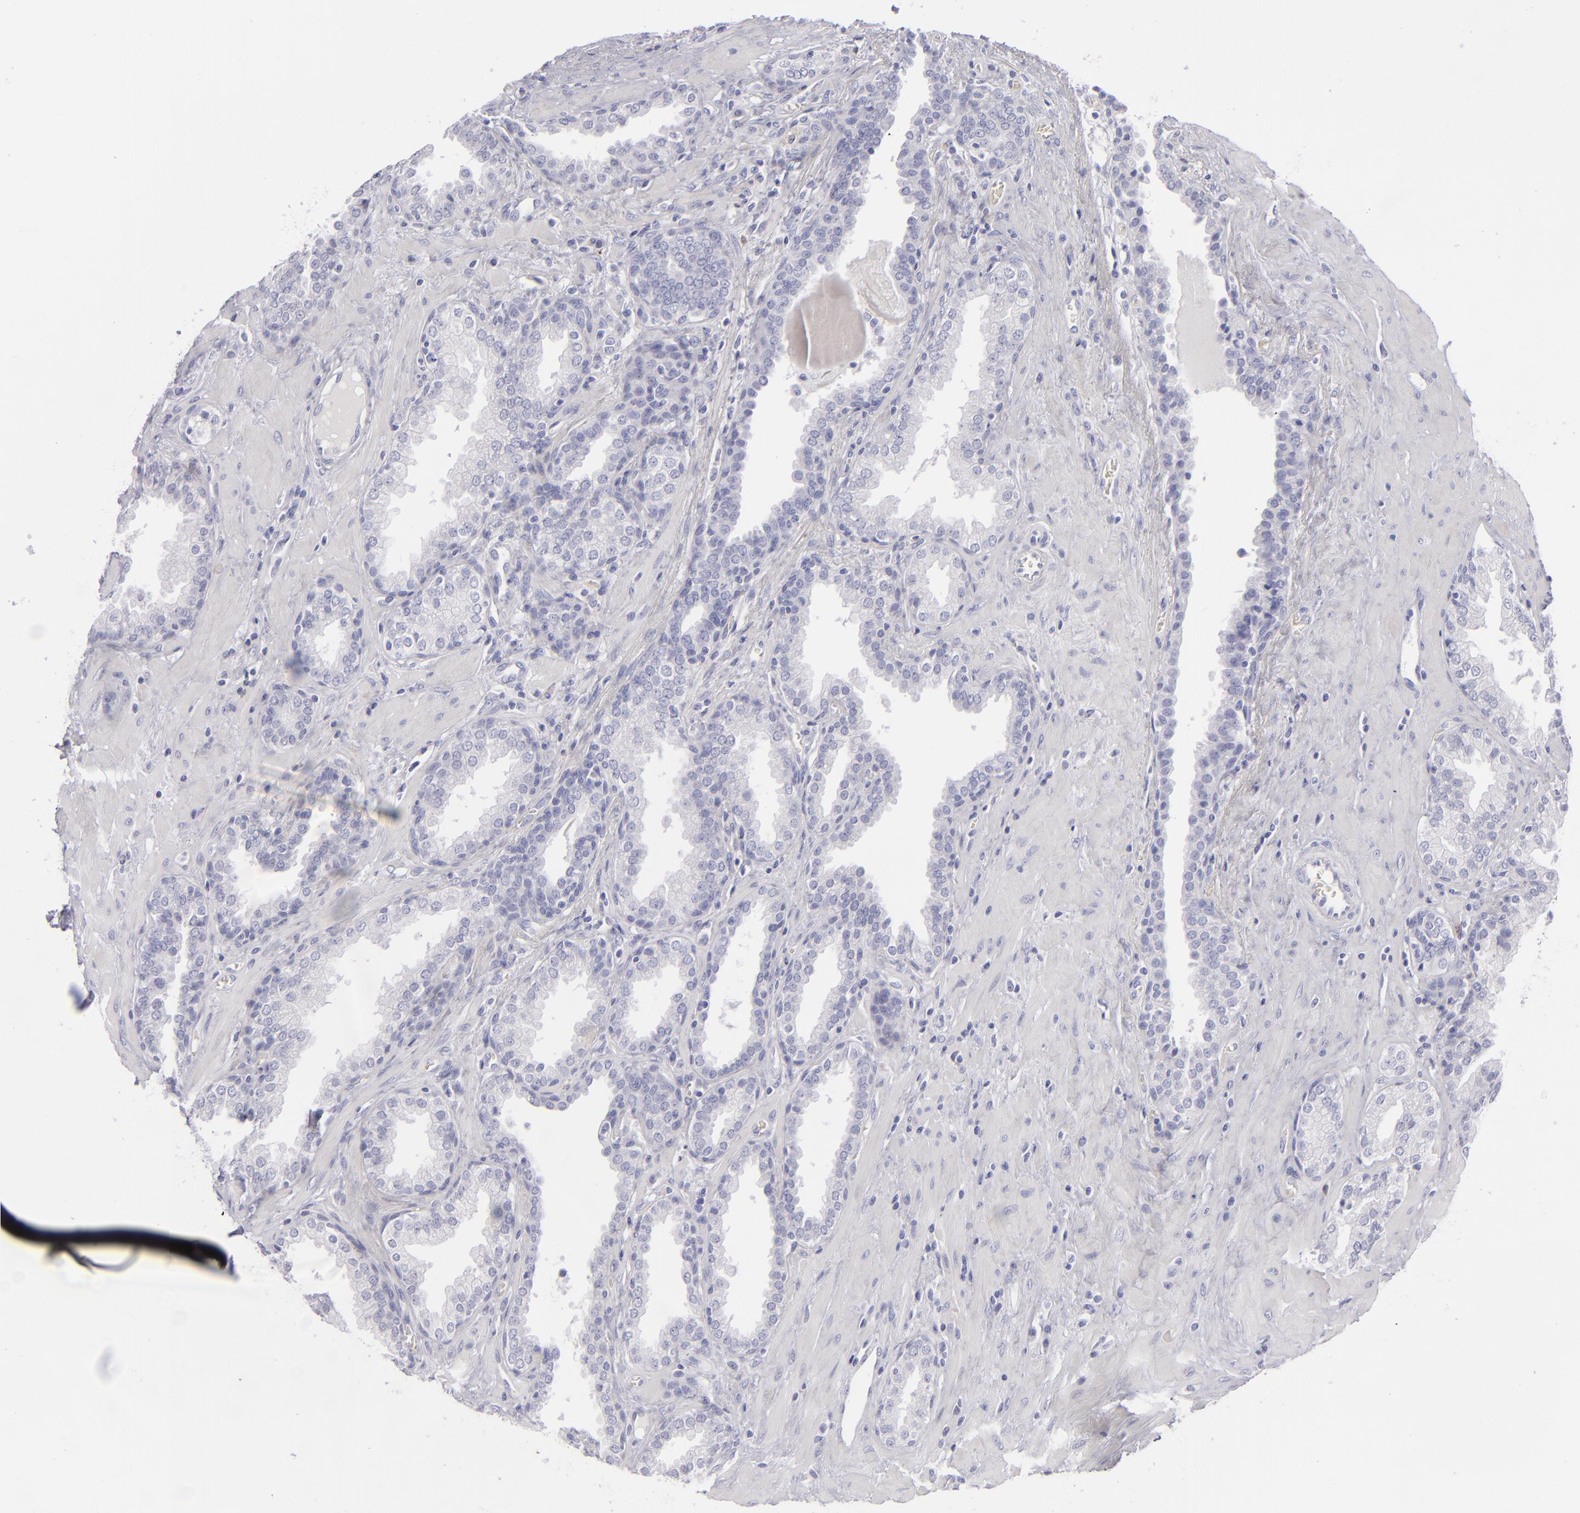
{"staining": {"intensity": "negative", "quantity": "none", "location": "none"}, "tissue": "prostate", "cell_type": "Glandular cells", "image_type": "normal", "snomed": [{"axis": "morphology", "description": "Normal tissue, NOS"}, {"axis": "topography", "description": "Prostate"}], "caption": "This is an immunohistochemistry (IHC) photomicrograph of unremarkable human prostate. There is no positivity in glandular cells.", "gene": "CD22", "patient": {"sex": "male", "age": 51}}